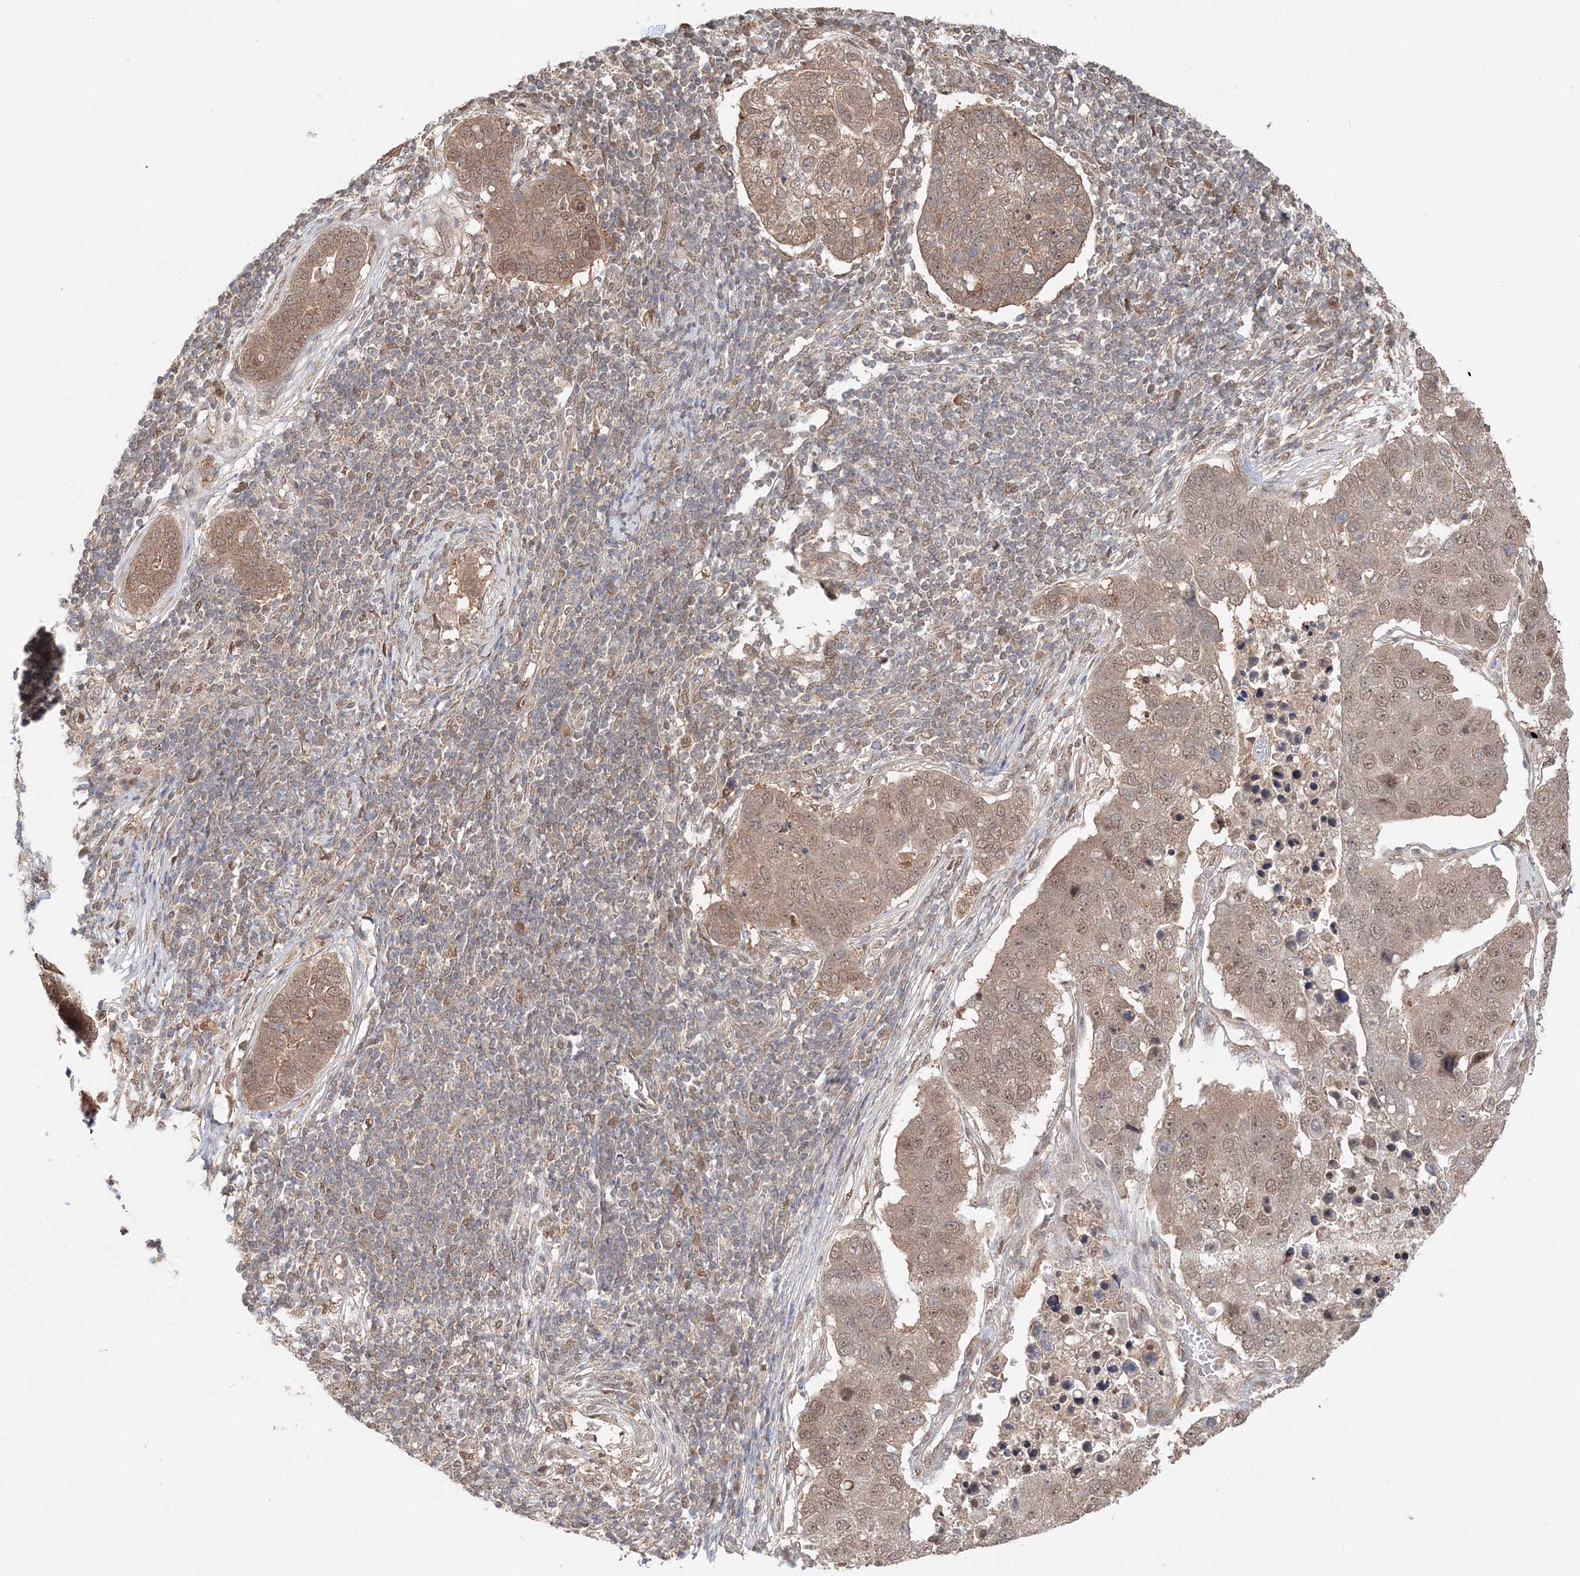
{"staining": {"intensity": "moderate", "quantity": ">75%", "location": "cytoplasmic/membranous,nuclear"}, "tissue": "pancreatic cancer", "cell_type": "Tumor cells", "image_type": "cancer", "snomed": [{"axis": "morphology", "description": "Adenocarcinoma, NOS"}, {"axis": "topography", "description": "Pancreas"}], "caption": "Human pancreatic cancer stained with a brown dye shows moderate cytoplasmic/membranous and nuclear positive expression in about >75% of tumor cells.", "gene": "PSMD6", "patient": {"sex": "female", "age": 61}}